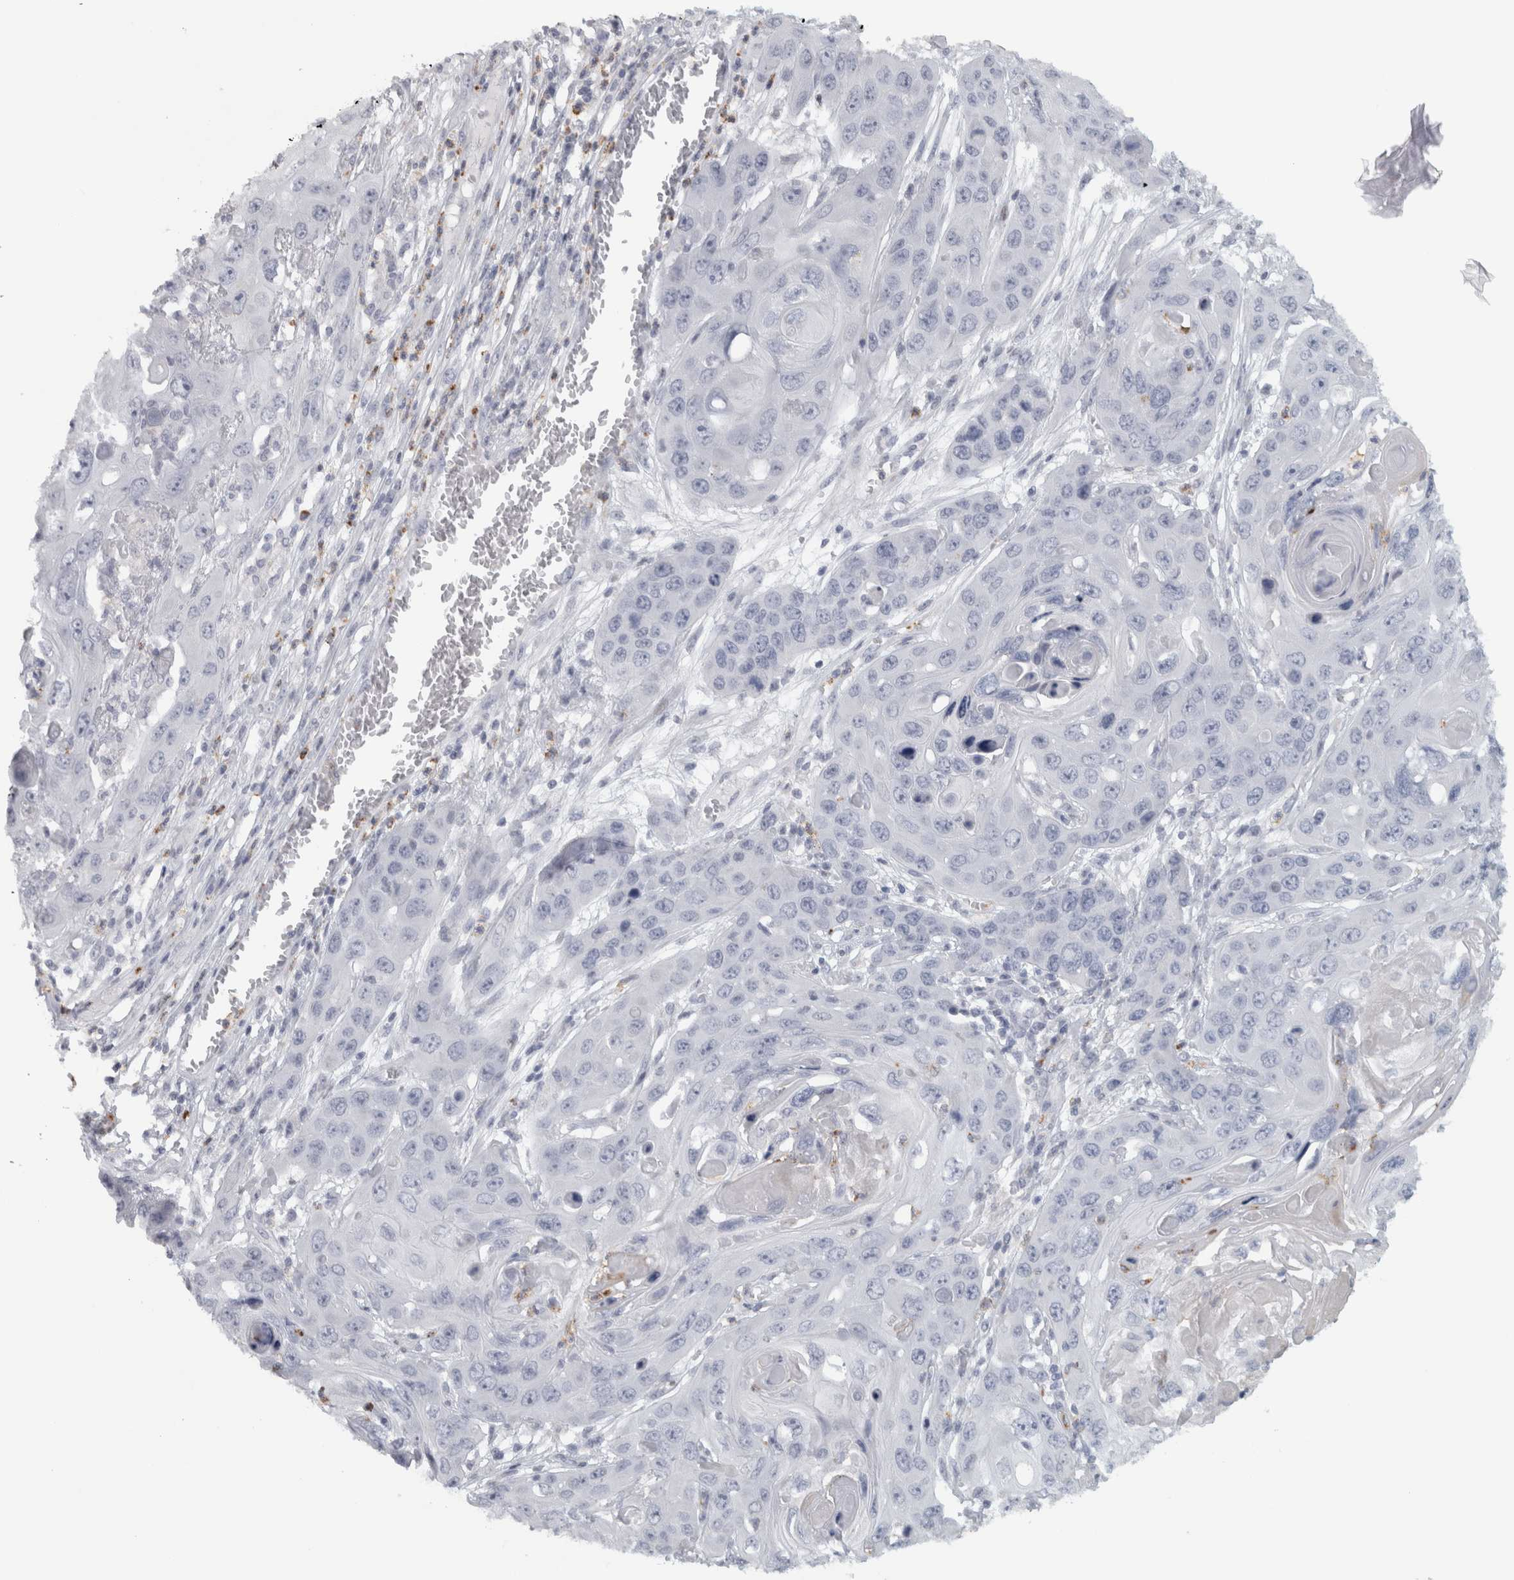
{"staining": {"intensity": "negative", "quantity": "none", "location": "none"}, "tissue": "skin cancer", "cell_type": "Tumor cells", "image_type": "cancer", "snomed": [{"axis": "morphology", "description": "Squamous cell carcinoma, NOS"}, {"axis": "topography", "description": "Skin"}], "caption": "Immunohistochemistry micrograph of neoplastic tissue: skin squamous cell carcinoma stained with DAB shows no significant protein staining in tumor cells. (Brightfield microscopy of DAB (3,3'-diaminobenzidine) immunohistochemistry at high magnification).", "gene": "PTPRN2", "patient": {"sex": "male", "age": 55}}